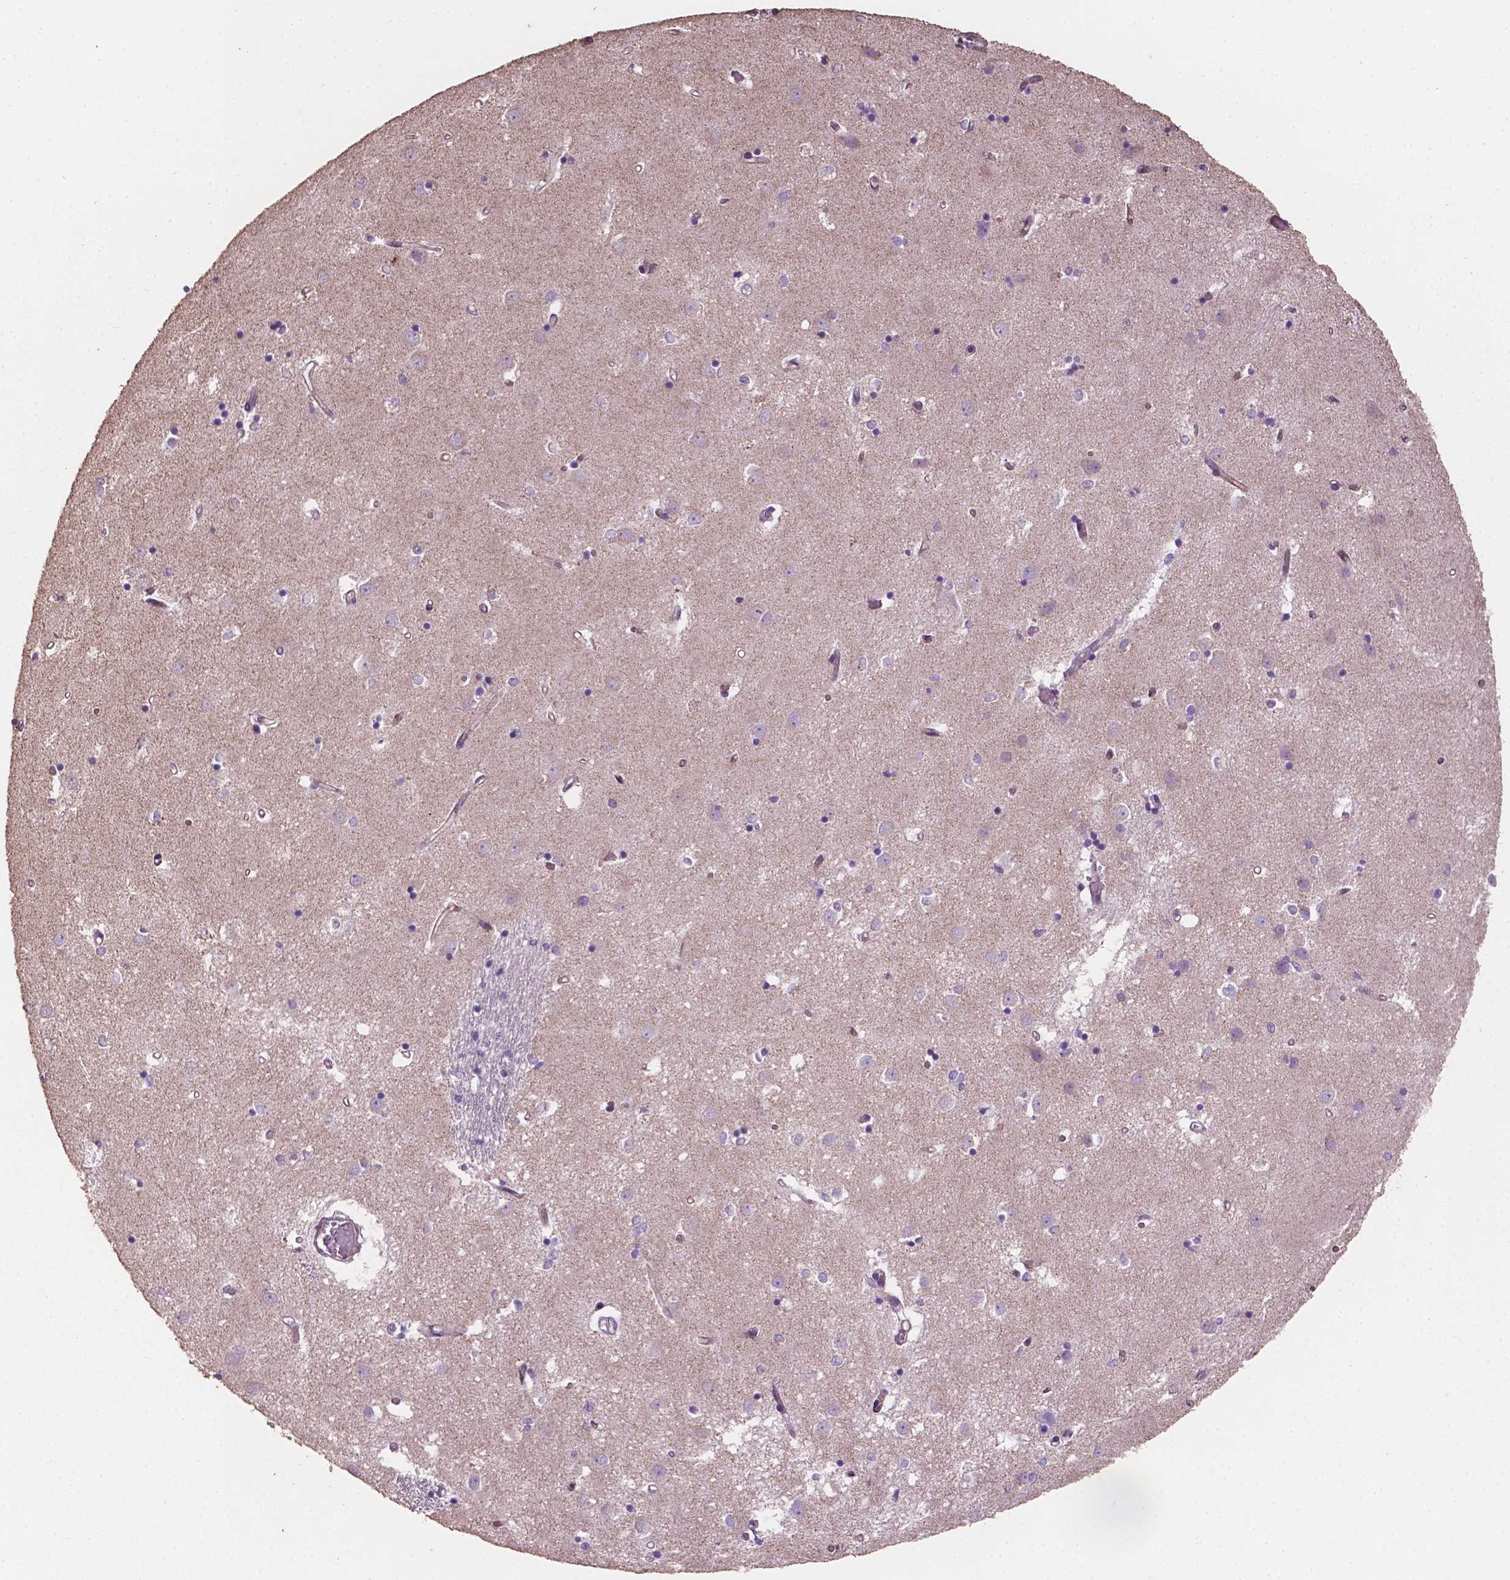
{"staining": {"intensity": "negative", "quantity": "none", "location": "none"}, "tissue": "caudate", "cell_type": "Glial cells", "image_type": "normal", "snomed": [{"axis": "morphology", "description": "Normal tissue, NOS"}, {"axis": "topography", "description": "Lateral ventricle wall"}], "caption": "Immunohistochemical staining of benign human caudate reveals no significant staining in glial cells. The staining is performed using DAB (3,3'-diaminobenzidine) brown chromogen with nuclei counter-stained in using hematoxylin.", "gene": "COMMD4", "patient": {"sex": "male", "age": 54}}